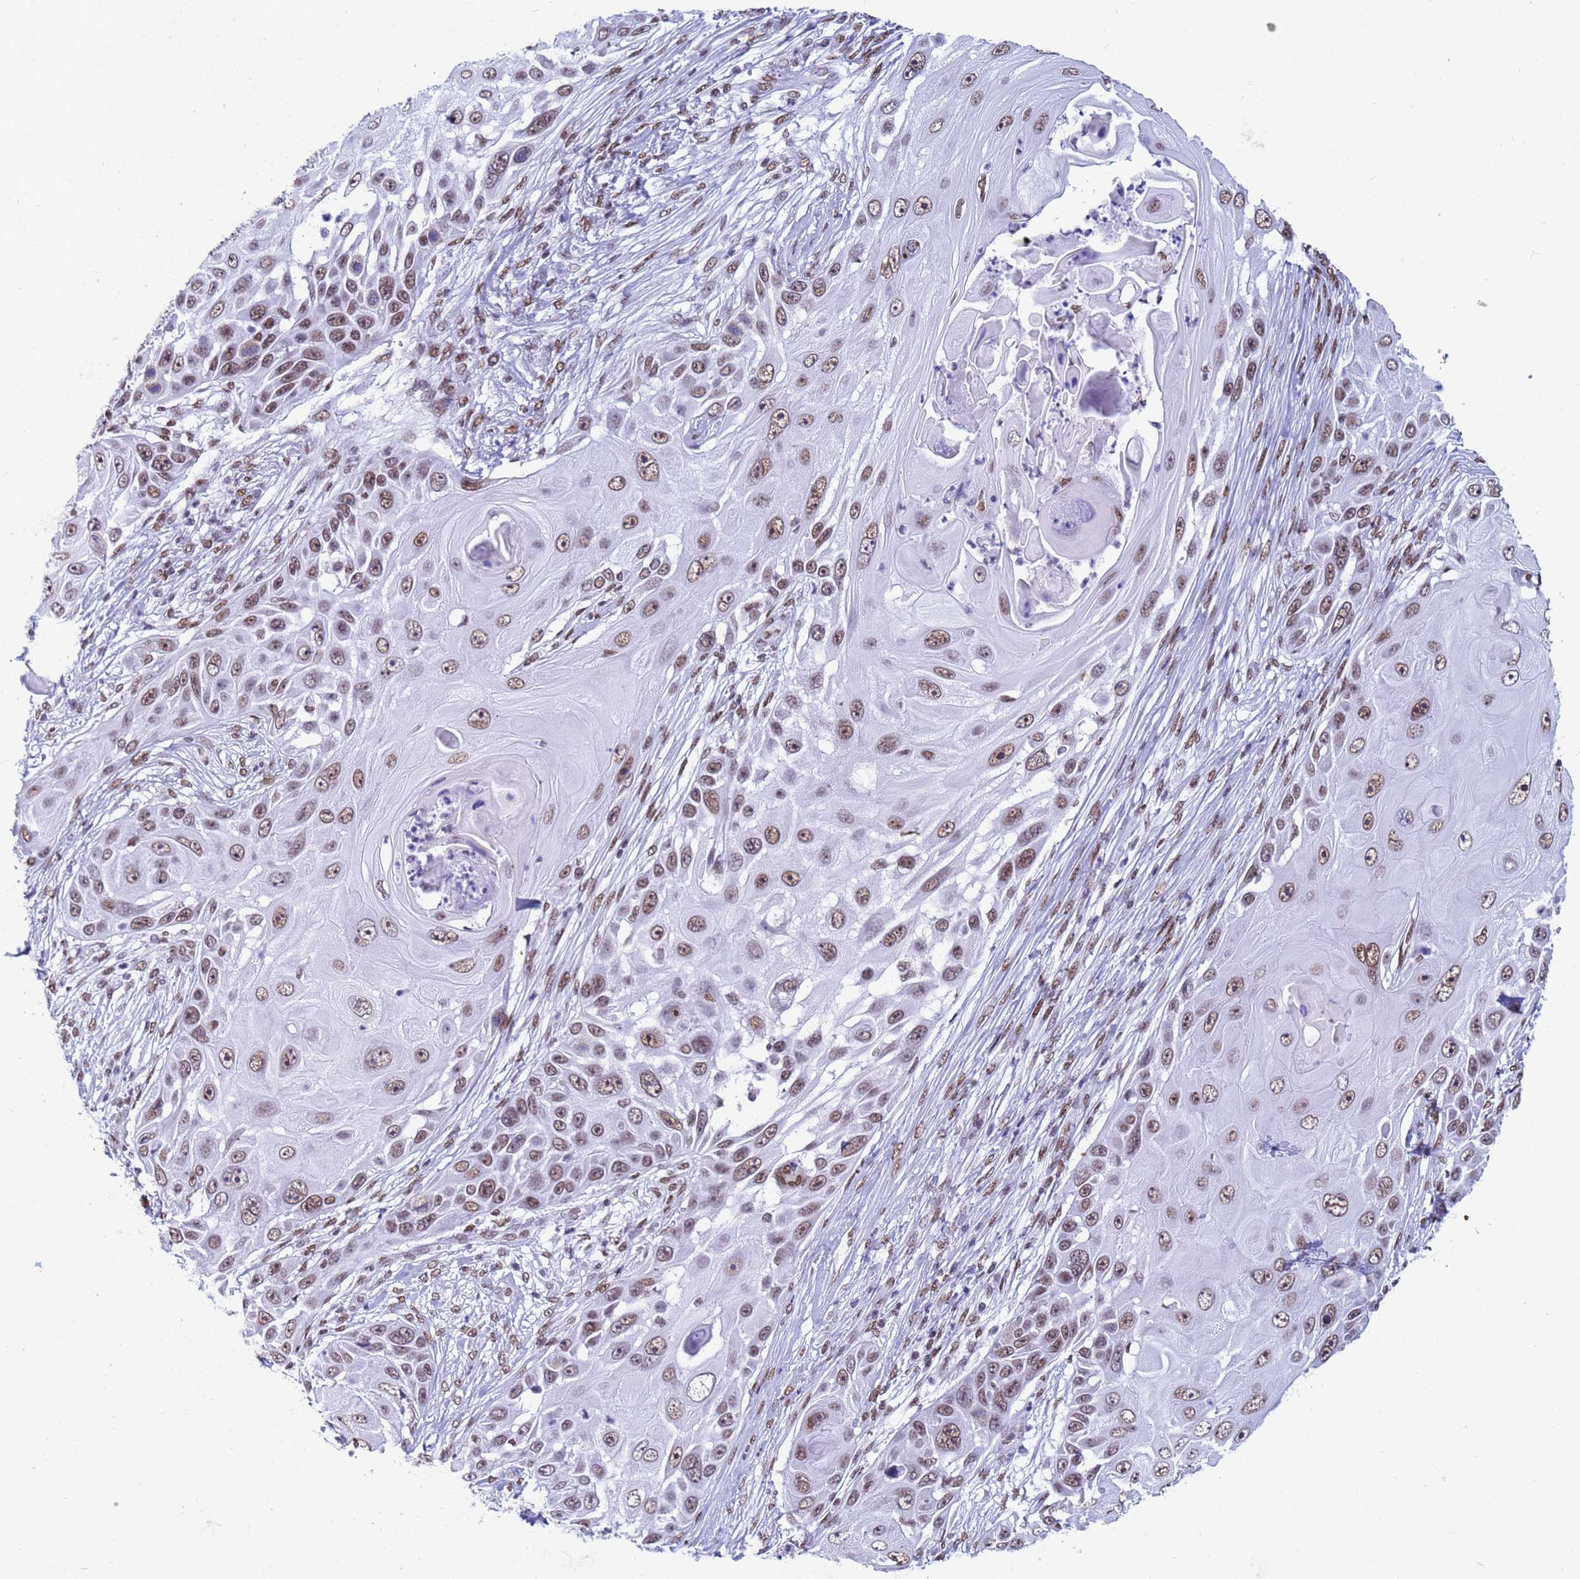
{"staining": {"intensity": "moderate", "quantity": "25%-75%", "location": "nuclear"}, "tissue": "skin cancer", "cell_type": "Tumor cells", "image_type": "cancer", "snomed": [{"axis": "morphology", "description": "Squamous cell carcinoma, NOS"}, {"axis": "topography", "description": "Skin"}], "caption": "High-power microscopy captured an IHC histopathology image of skin cancer (squamous cell carcinoma), revealing moderate nuclear positivity in about 25%-75% of tumor cells.", "gene": "FAM170B", "patient": {"sex": "female", "age": 44}}